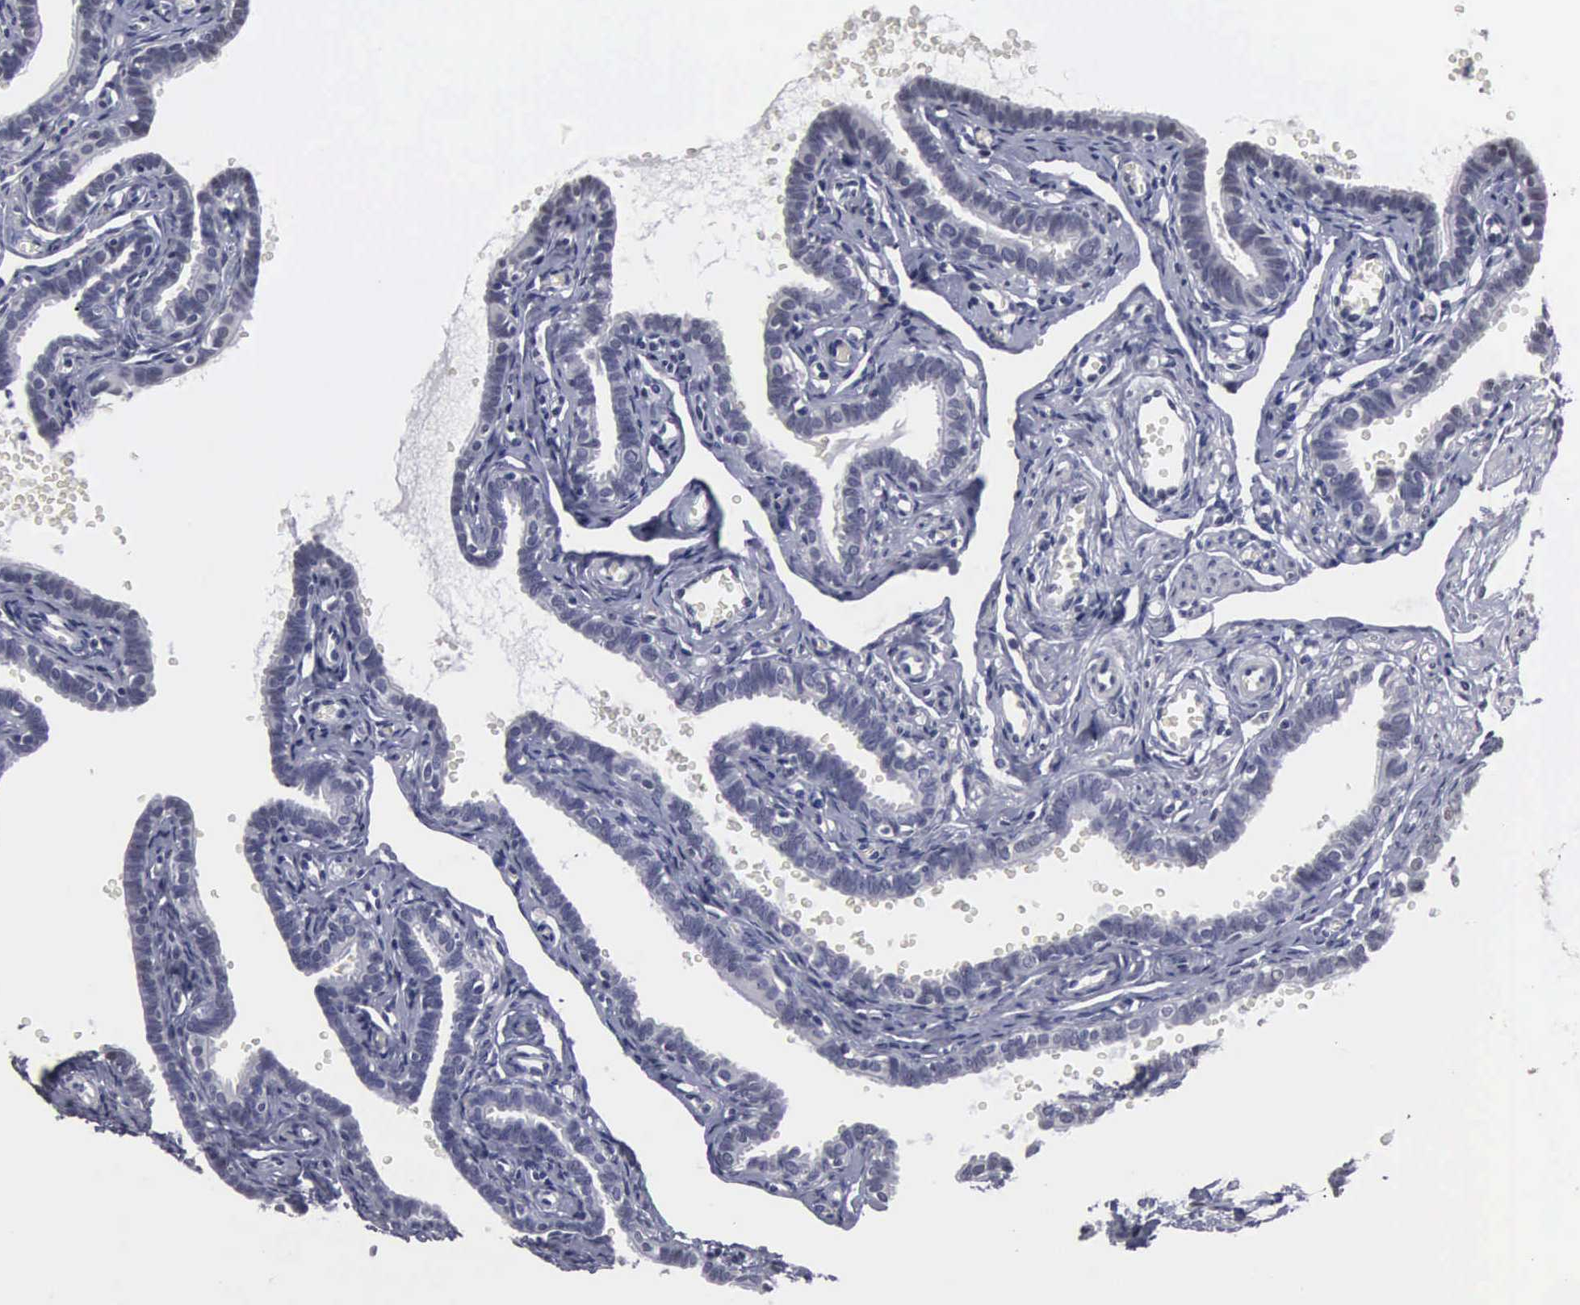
{"staining": {"intensity": "weak", "quantity": "<25%", "location": "nuclear"}, "tissue": "fallopian tube", "cell_type": "Glandular cells", "image_type": "normal", "snomed": [{"axis": "morphology", "description": "Normal tissue, NOS"}, {"axis": "topography", "description": "Fallopian tube"}], "caption": "A histopathology image of fallopian tube stained for a protein reveals no brown staining in glandular cells.", "gene": "UPB1", "patient": {"sex": "female", "age": 35}}